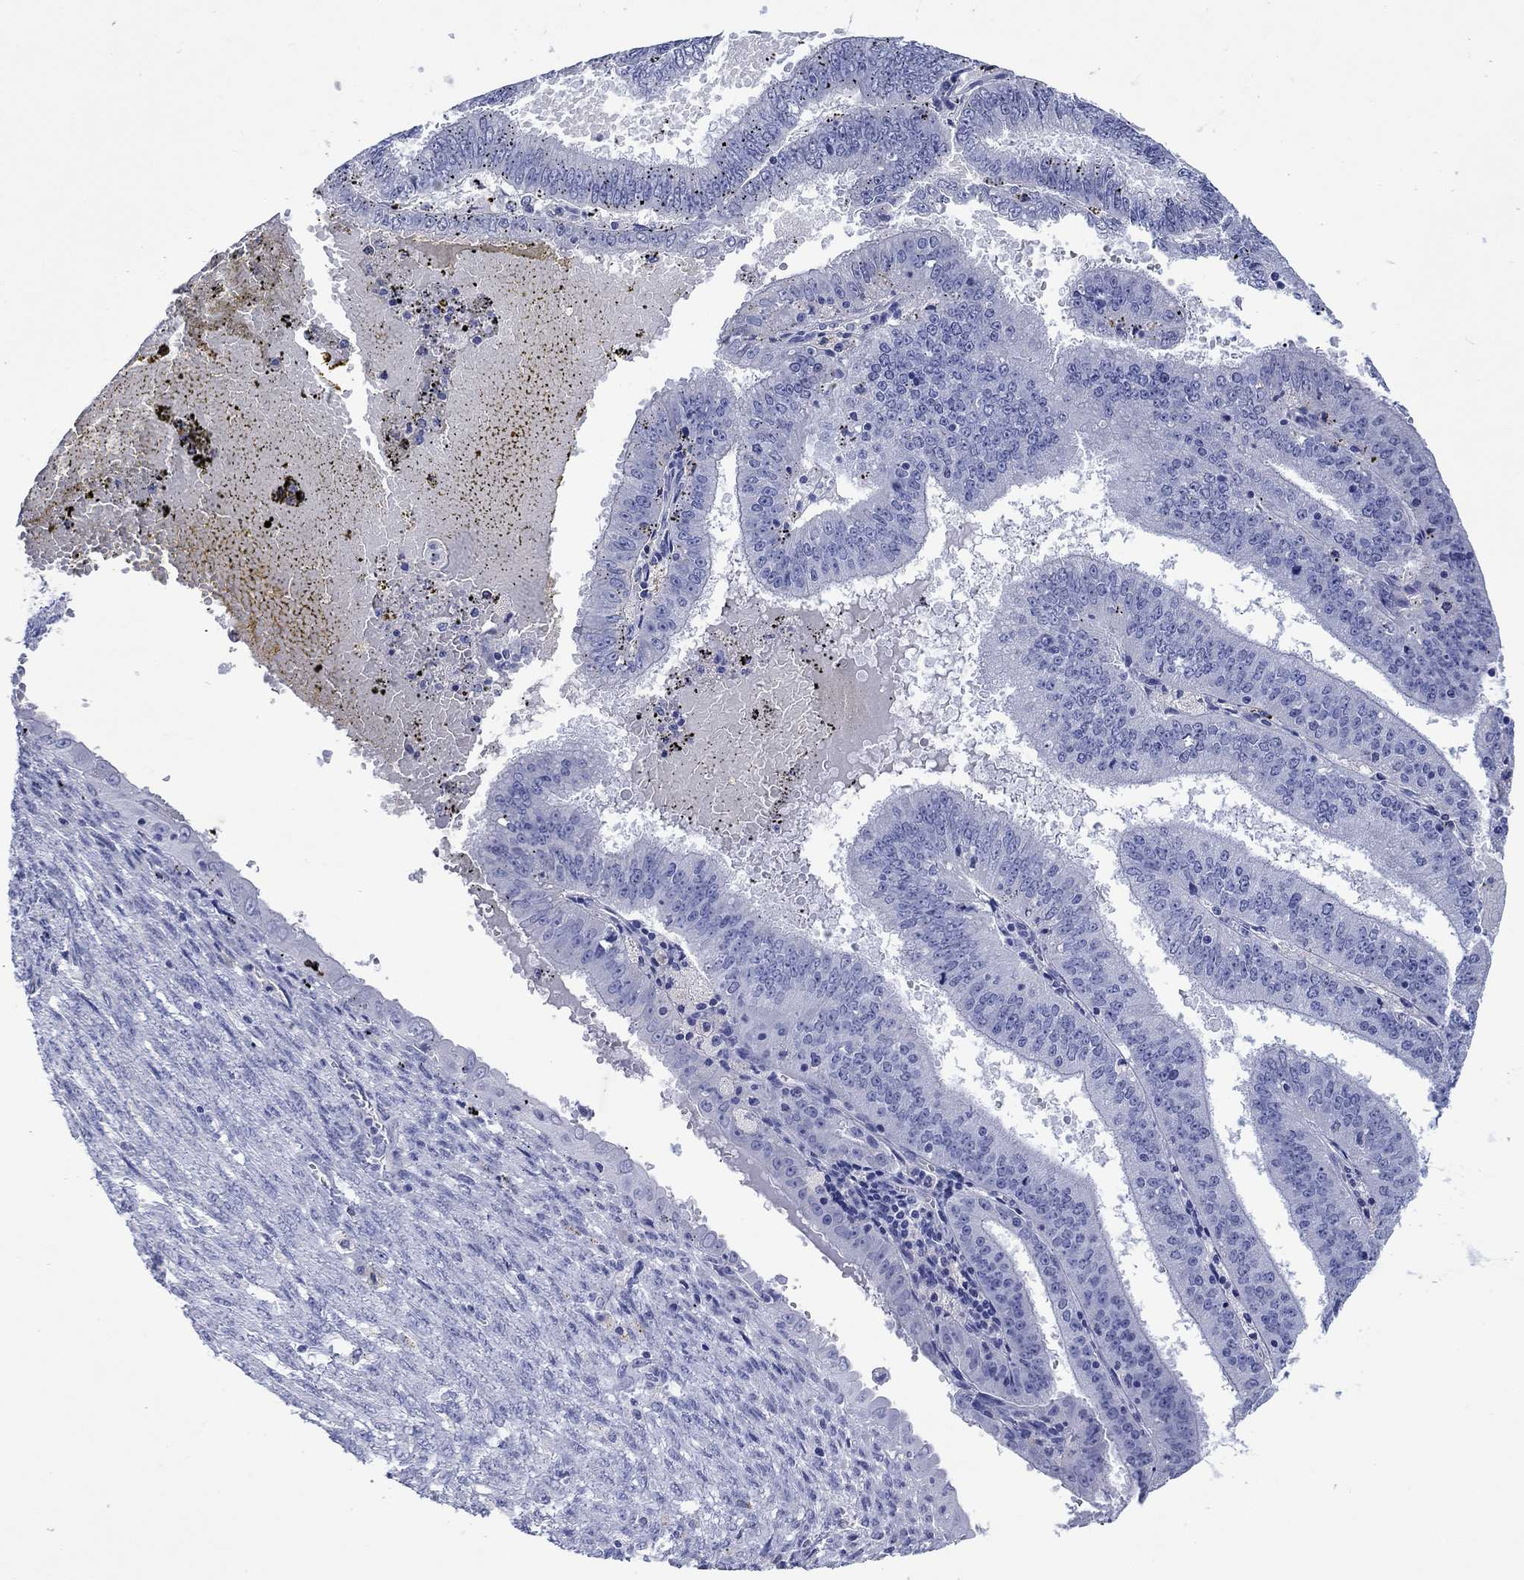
{"staining": {"intensity": "negative", "quantity": "none", "location": "none"}, "tissue": "endometrial cancer", "cell_type": "Tumor cells", "image_type": "cancer", "snomed": [{"axis": "morphology", "description": "Adenocarcinoma, NOS"}, {"axis": "topography", "description": "Endometrium"}], "caption": "Tumor cells show no significant expression in adenocarcinoma (endometrial).", "gene": "CACNG3", "patient": {"sex": "female", "age": 66}}